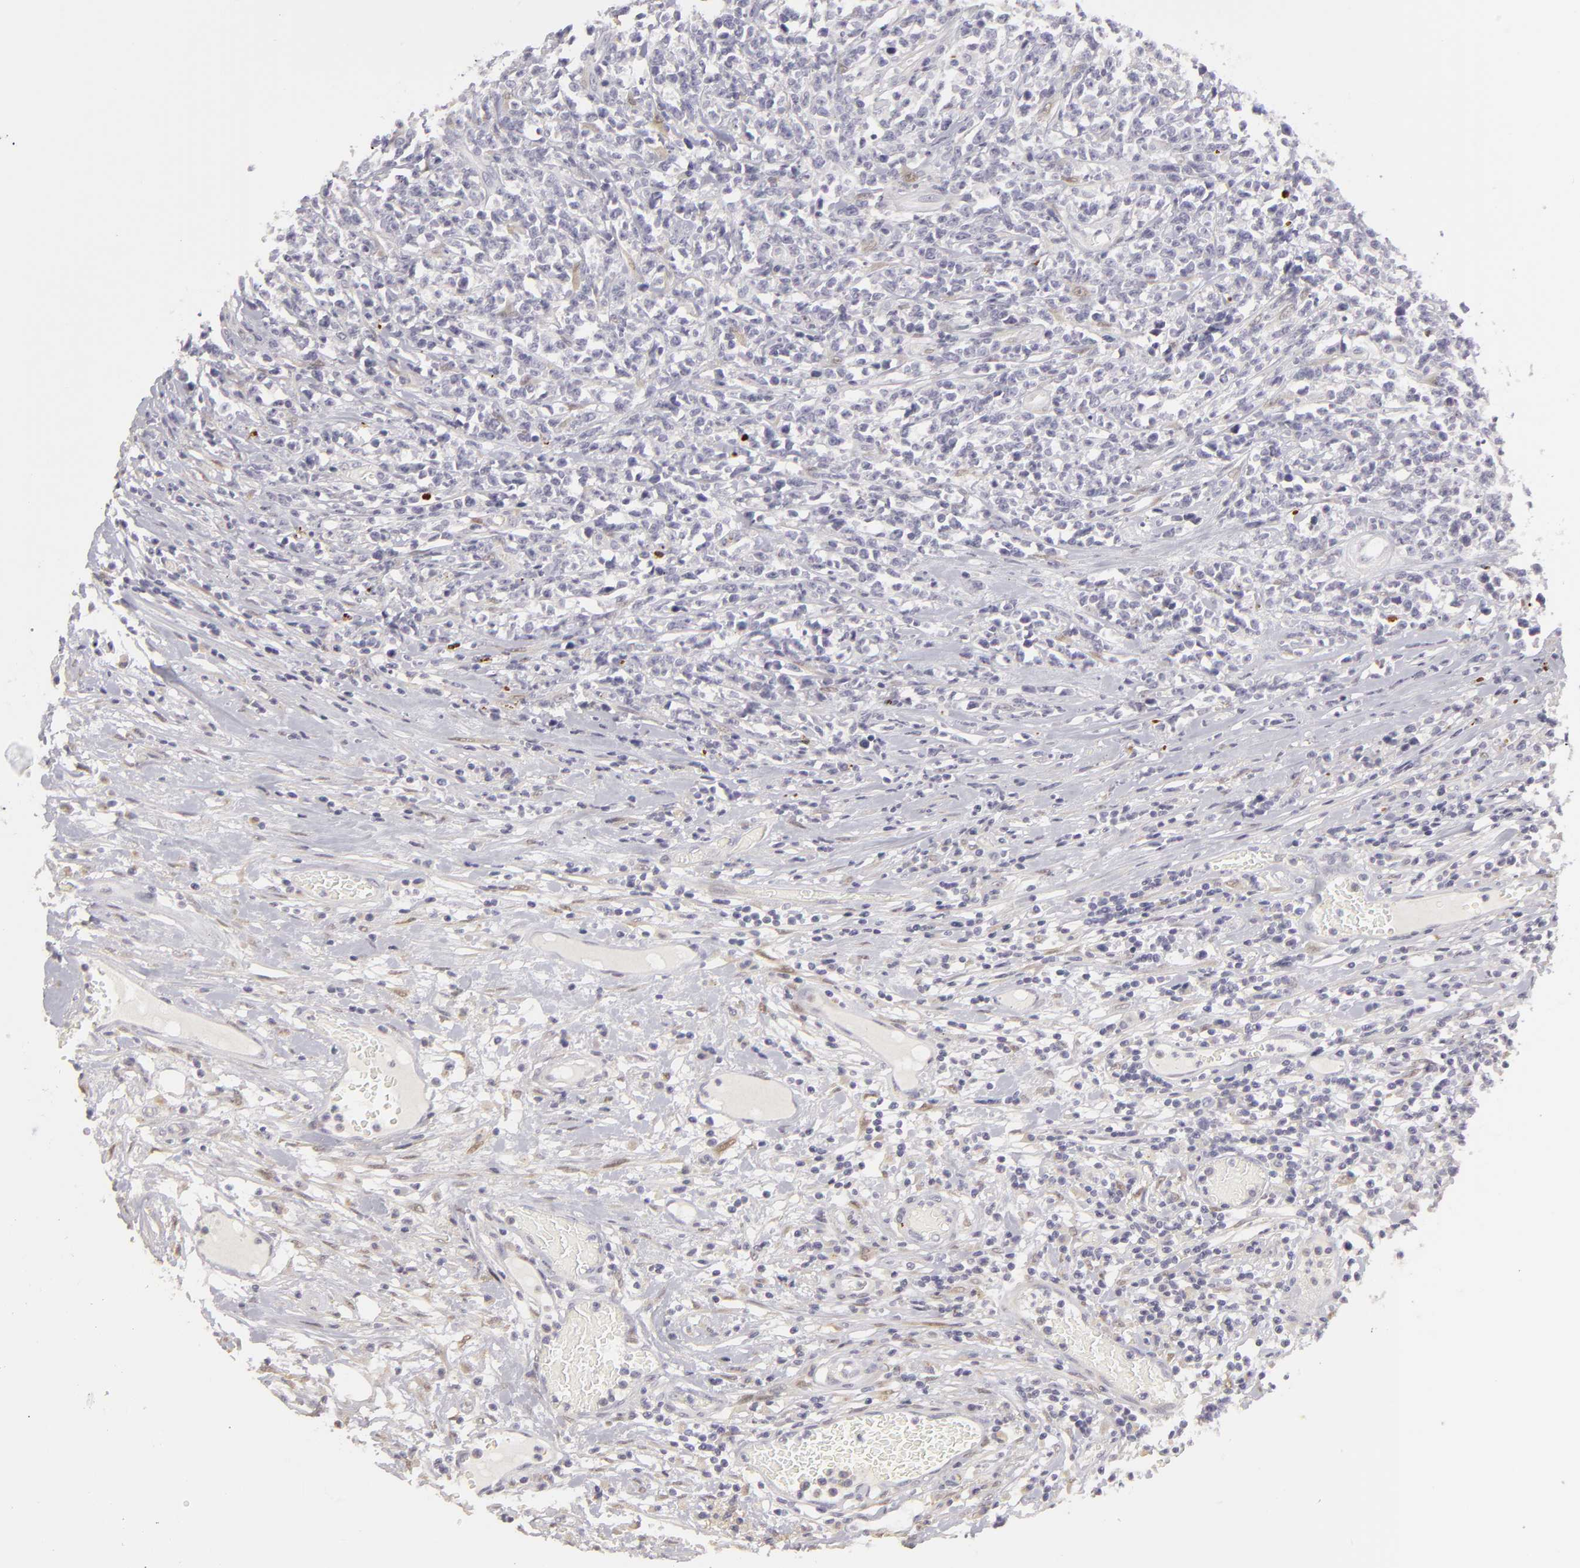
{"staining": {"intensity": "negative", "quantity": "none", "location": "none"}, "tissue": "lymphoma", "cell_type": "Tumor cells", "image_type": "cancer", "snomed": [{"axis": "morphology", "description": "Malignant lymphoma, non-Hodgkin's type, High grade"}, {"axis": "topography", "description": "Colon"}], "caption": "Immunohistochemistry histopathology image of human lymphoma stained for a protein (brown), which reveals no staining in tumor cells.", "gene": "EFS", "patient": {"sex": "male", "age": 82}}